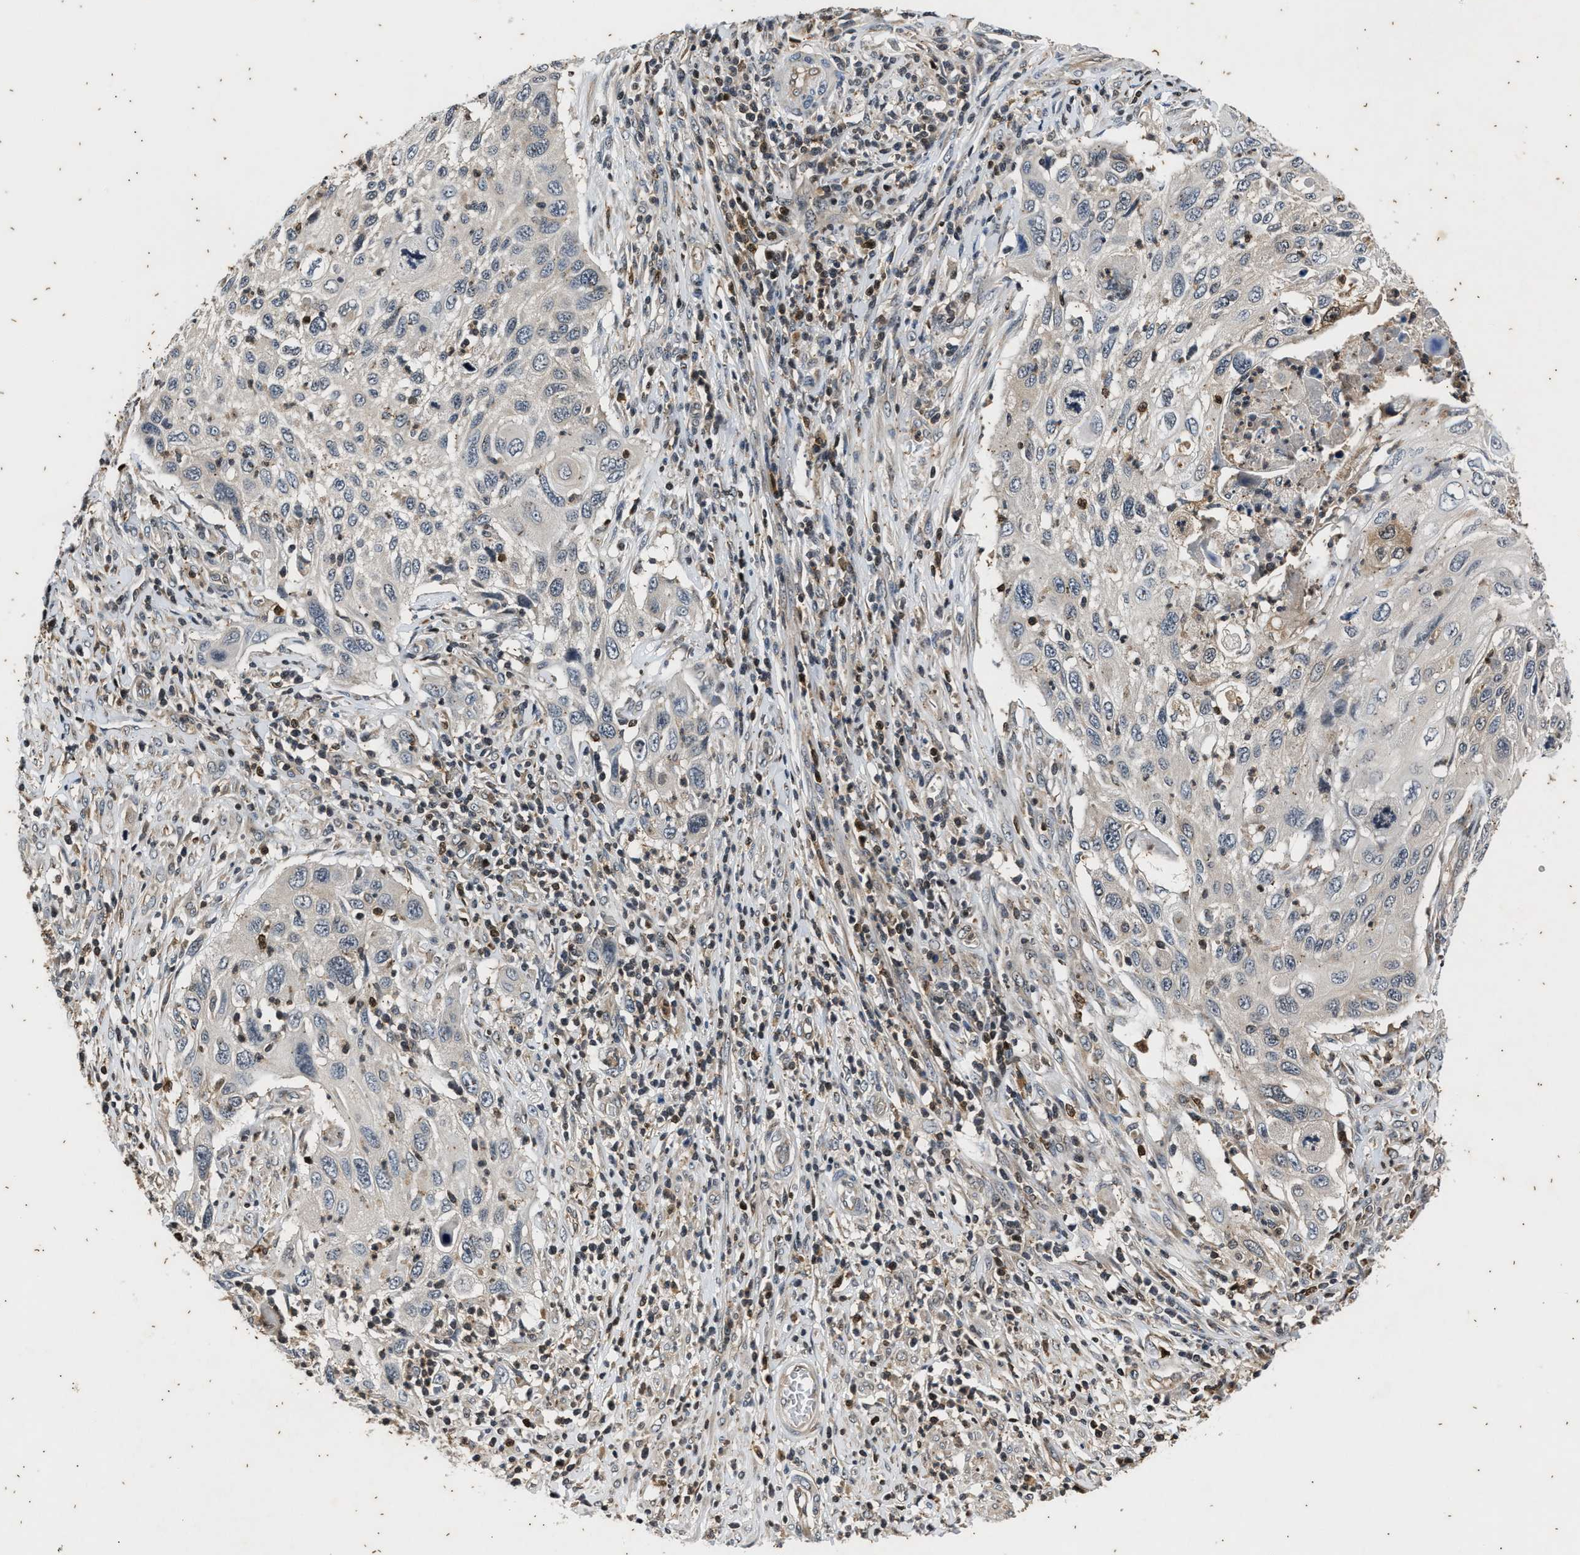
{"staining": {"intensity": "negative", "quantity": "none", "location": "none"}, "tissue": "cervical cancer", "cell_type": "Tumor cells", "image_type": "cancer", "snomed": [{"axis": "morphology", "description": "Squamous cell carcinoma, NOS"}, {"axis": "topography", "description": "Cervix"}], "caption": "Cervical cancer was stained to show a protein in brown. There is no significant positivity in tumor cells.", "gene": "PTPN7", "patient": {"sex": "female", "age": 70}}